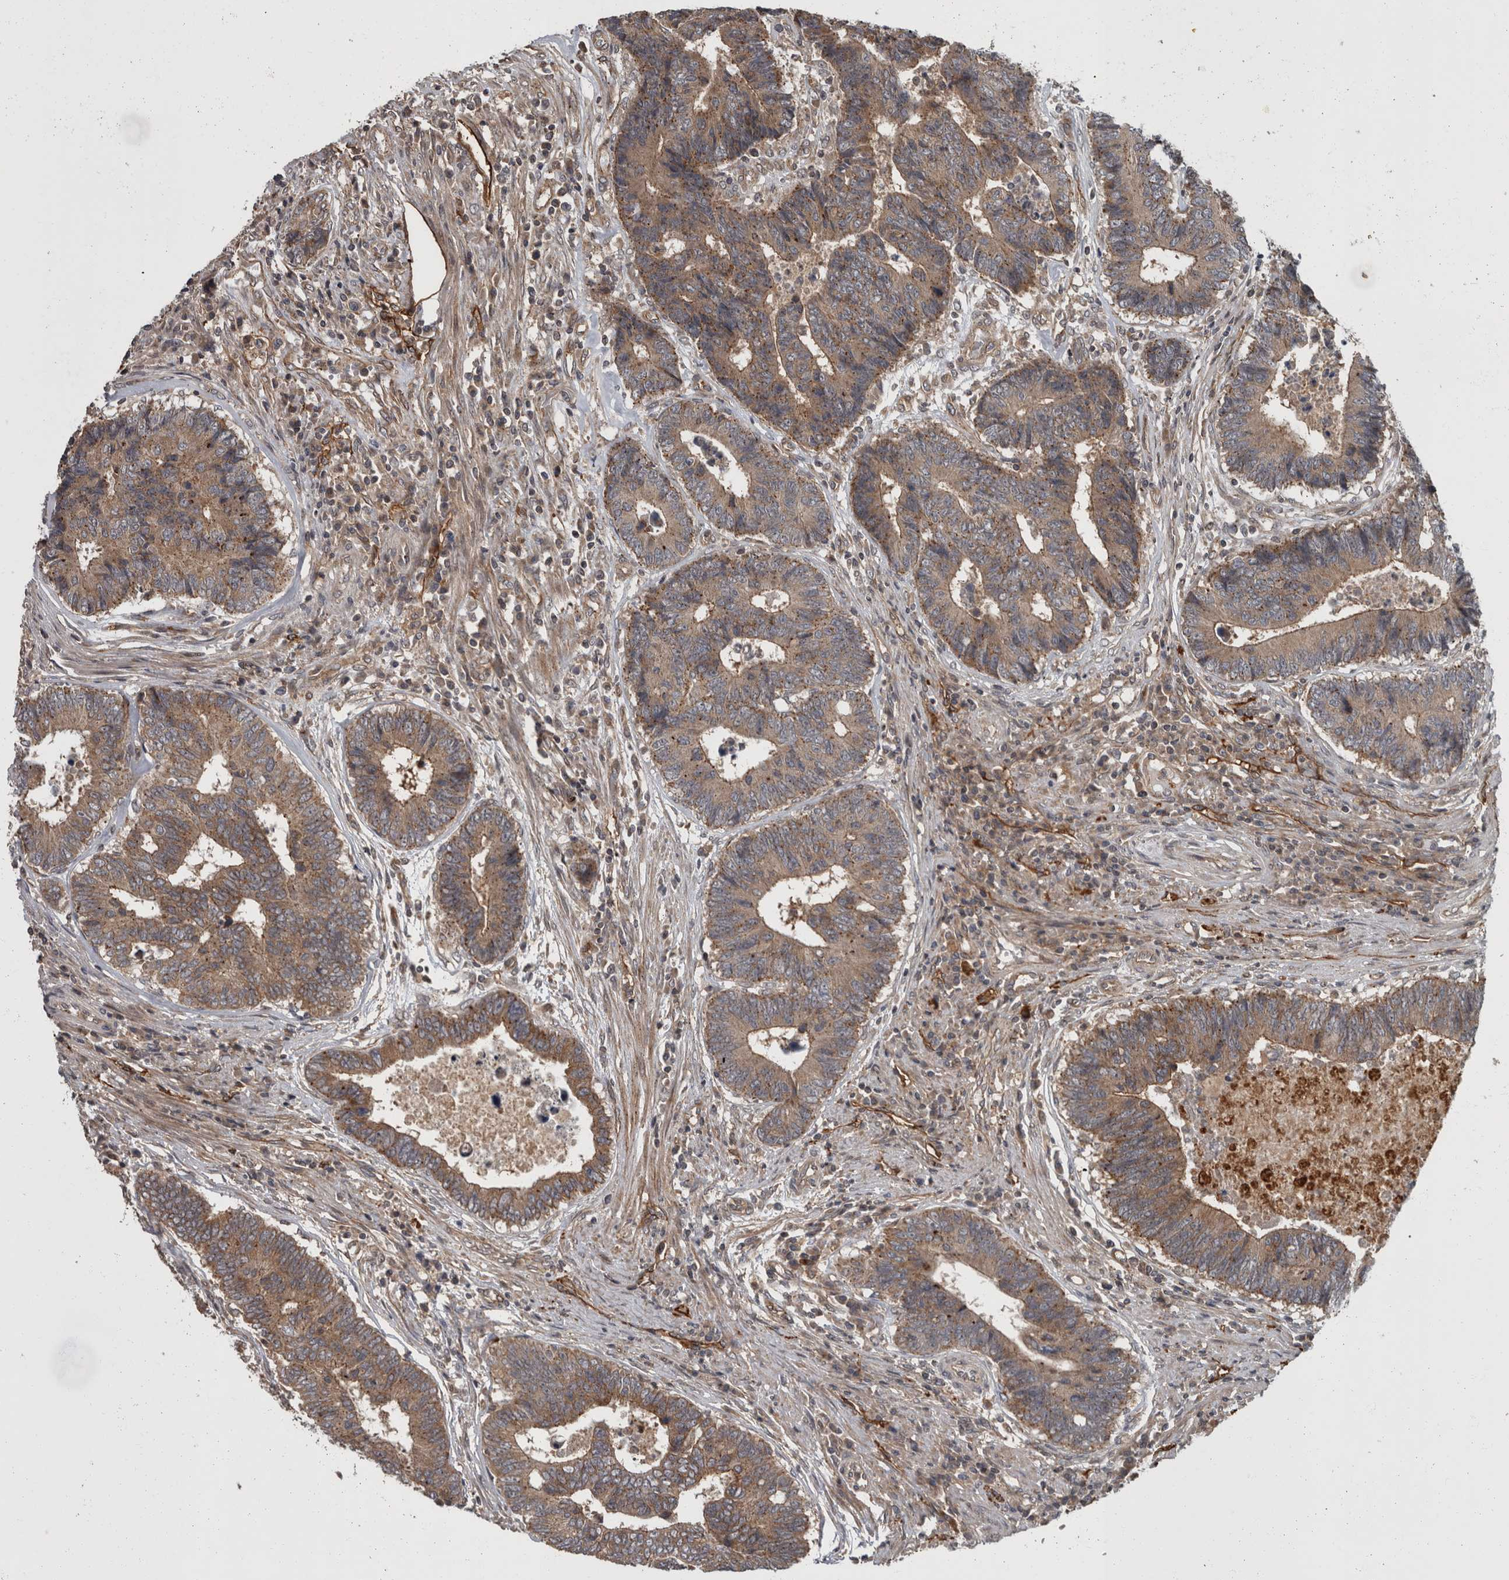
{"staining": {"intensity": "weak", "quantity": ">75%", "location": "cytoplasmic/membranous"}, "tissue": "colorectal cancer", "cell_type": "Tumor cells", "image_type": "cancer", "snomed": [{"axis": "morphology", "description": "Adenocarcinoma, NOS"}, {"axis": "topography", "description": "Rectum"}], "caption": "Protein staining of colorectal cancer (adenocarcinoma) tissue shows weak cytoplasmic/membranous positivity in approximately >75% of tumor cells.", "gene": "VEGFD", "patient": {"sex": "male", "age": 84}}